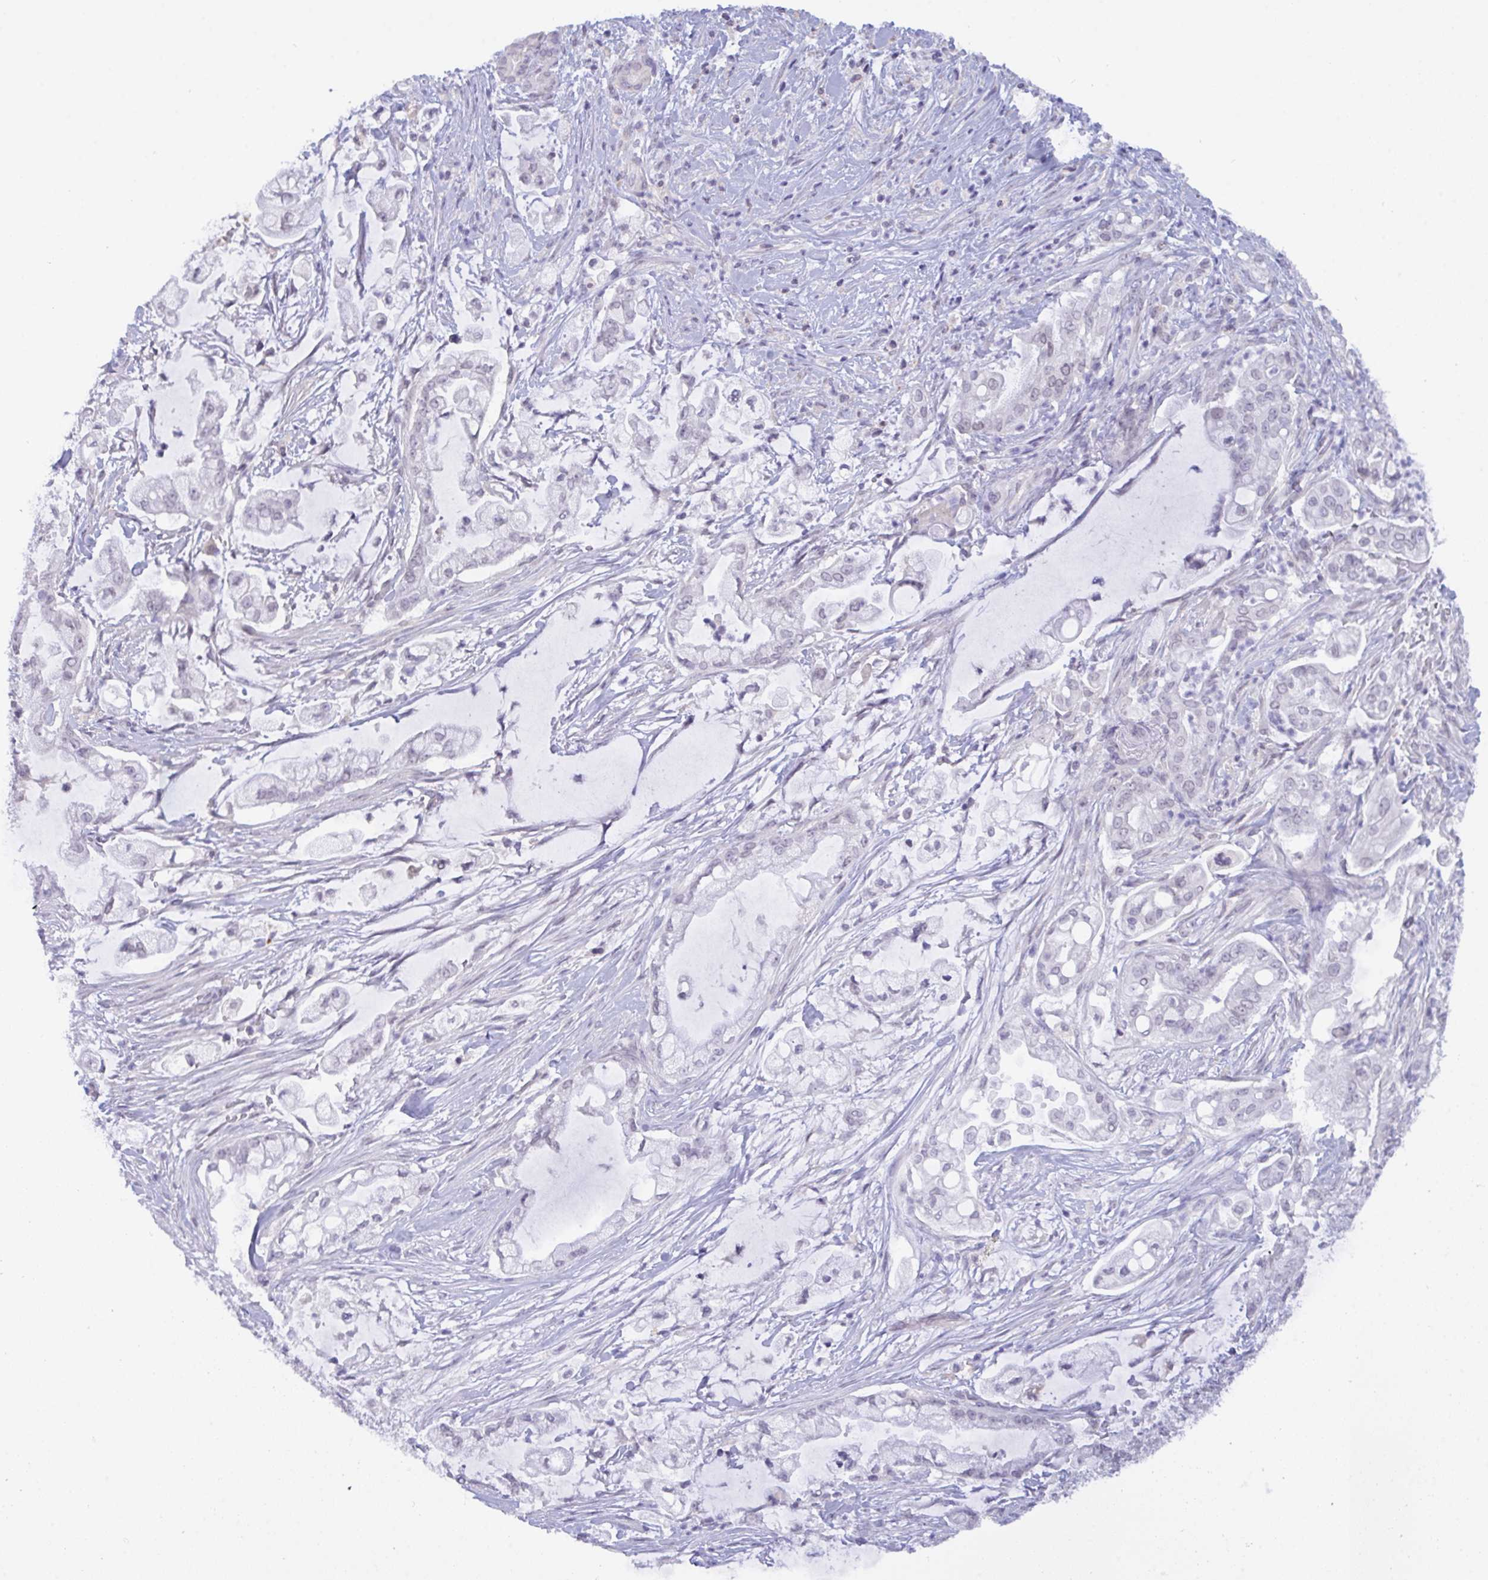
{"staining": {"intensity": "negative", "quantity": "none", "location": "none"}, "tissue": "pancreatic cancer", "cell_type": "Tumor cells", "image_type": "cancer", "snomed": [{"axis": "morphology", "description": "Adenocarcinoma, NOS"}, {"axis": "topography", "description": "Pancreas"}], "caption": "High magnification brightfield microscopy of pancreatic adenocarcinoma stained with DAB (brown) and counterstained with hematoxylin (blue): tumor cells show no significant expression.", "gene": "SERPINB13", "patient": {"sex": "female", "age": 69}}